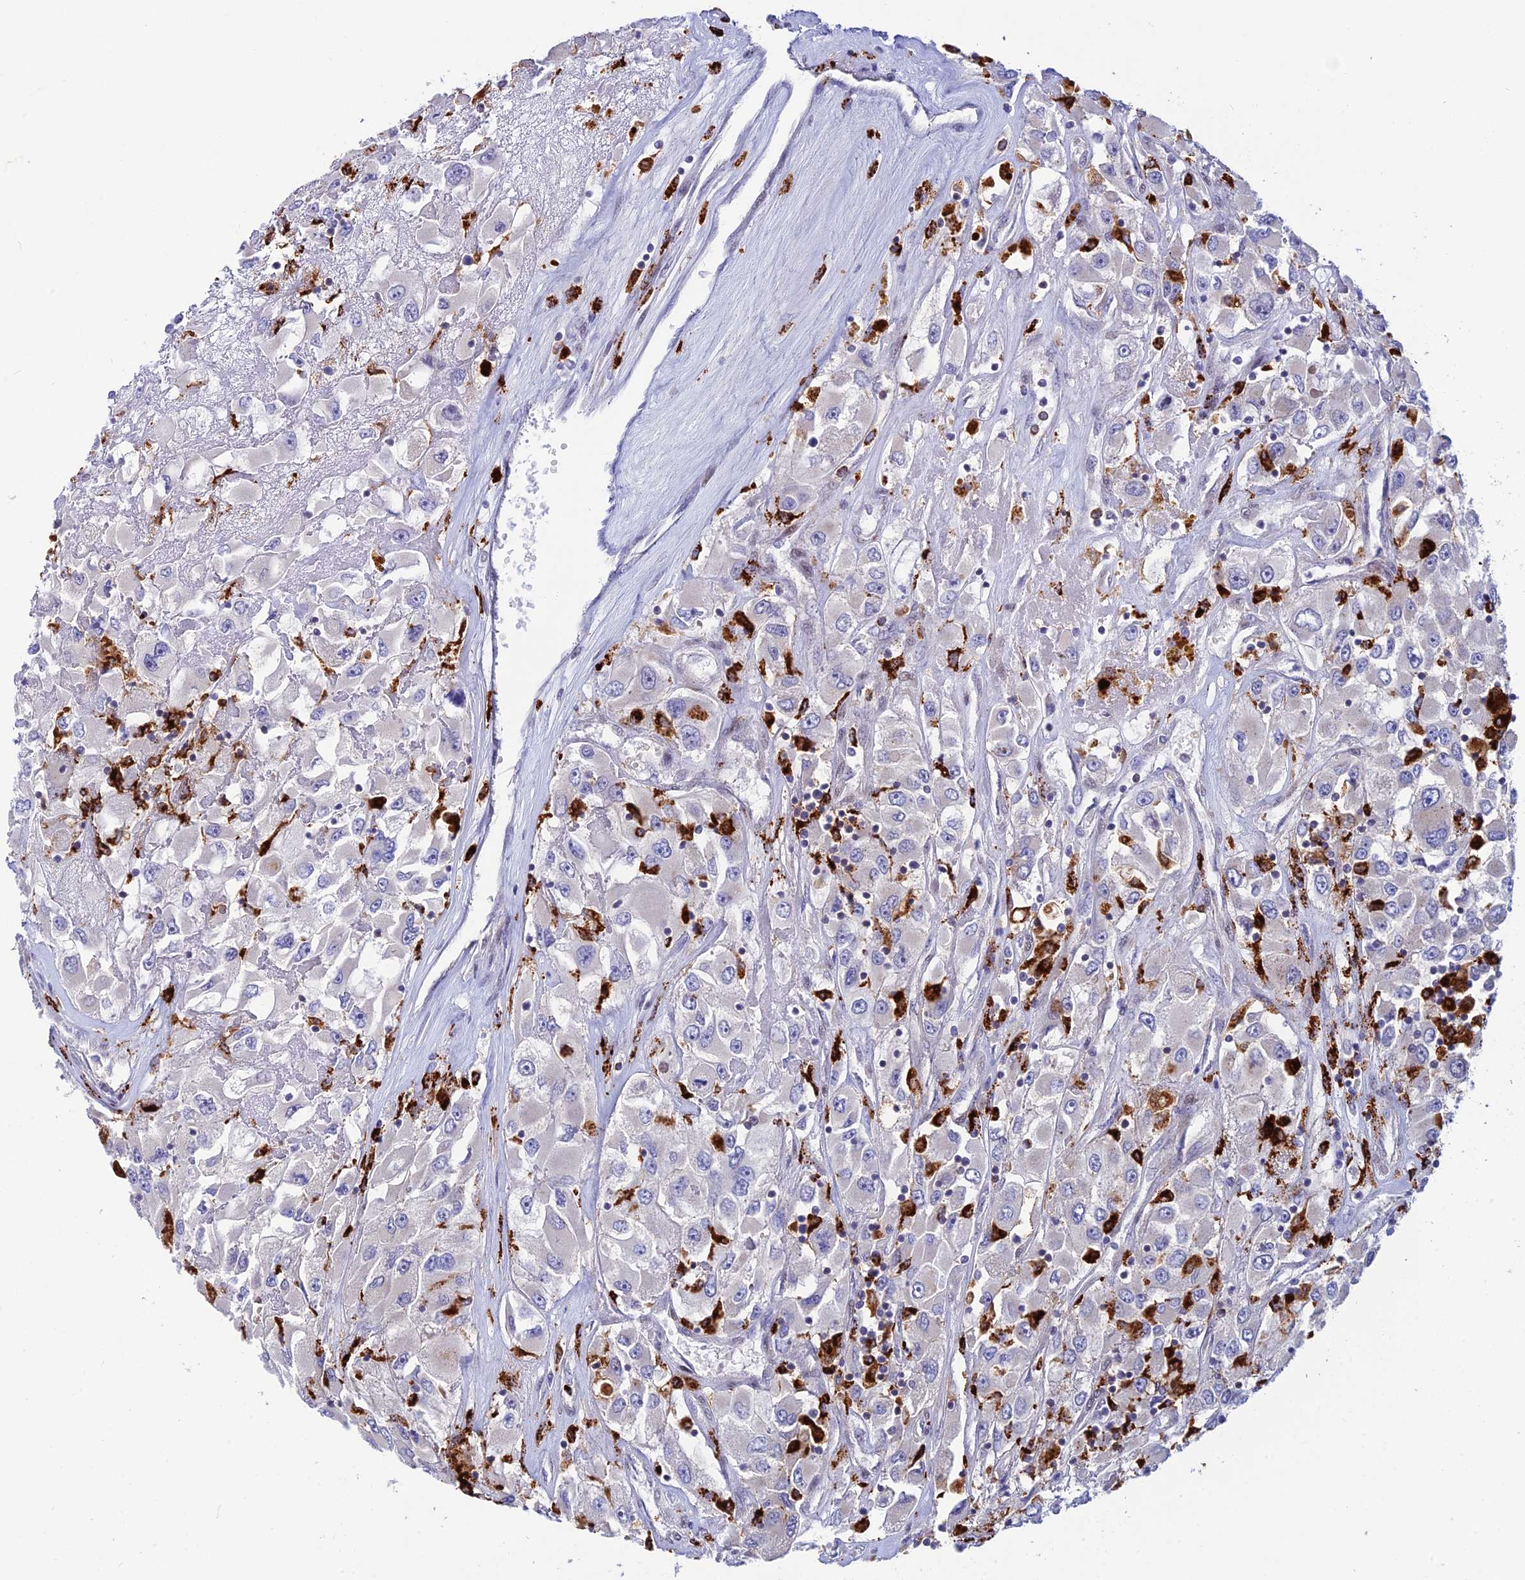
{"staining": {"intensity": "negative", "quantity": "none", "location": "none"}, "tissue": "renal cancer", "cell_type": "Tumor cells", "image_type": "cancer", "snomed": [{"axis": "morphology", "description": "Adenocarcinoma, NOS"}, {"axis": "topography", "description": "Kidney"}], "caption": "Photomicrograph shows no protein staining in tumor cells of renal adenocarcinoma tissue.", "gene": "HIC1", "patient": {"sex": "female", "age": 52}}